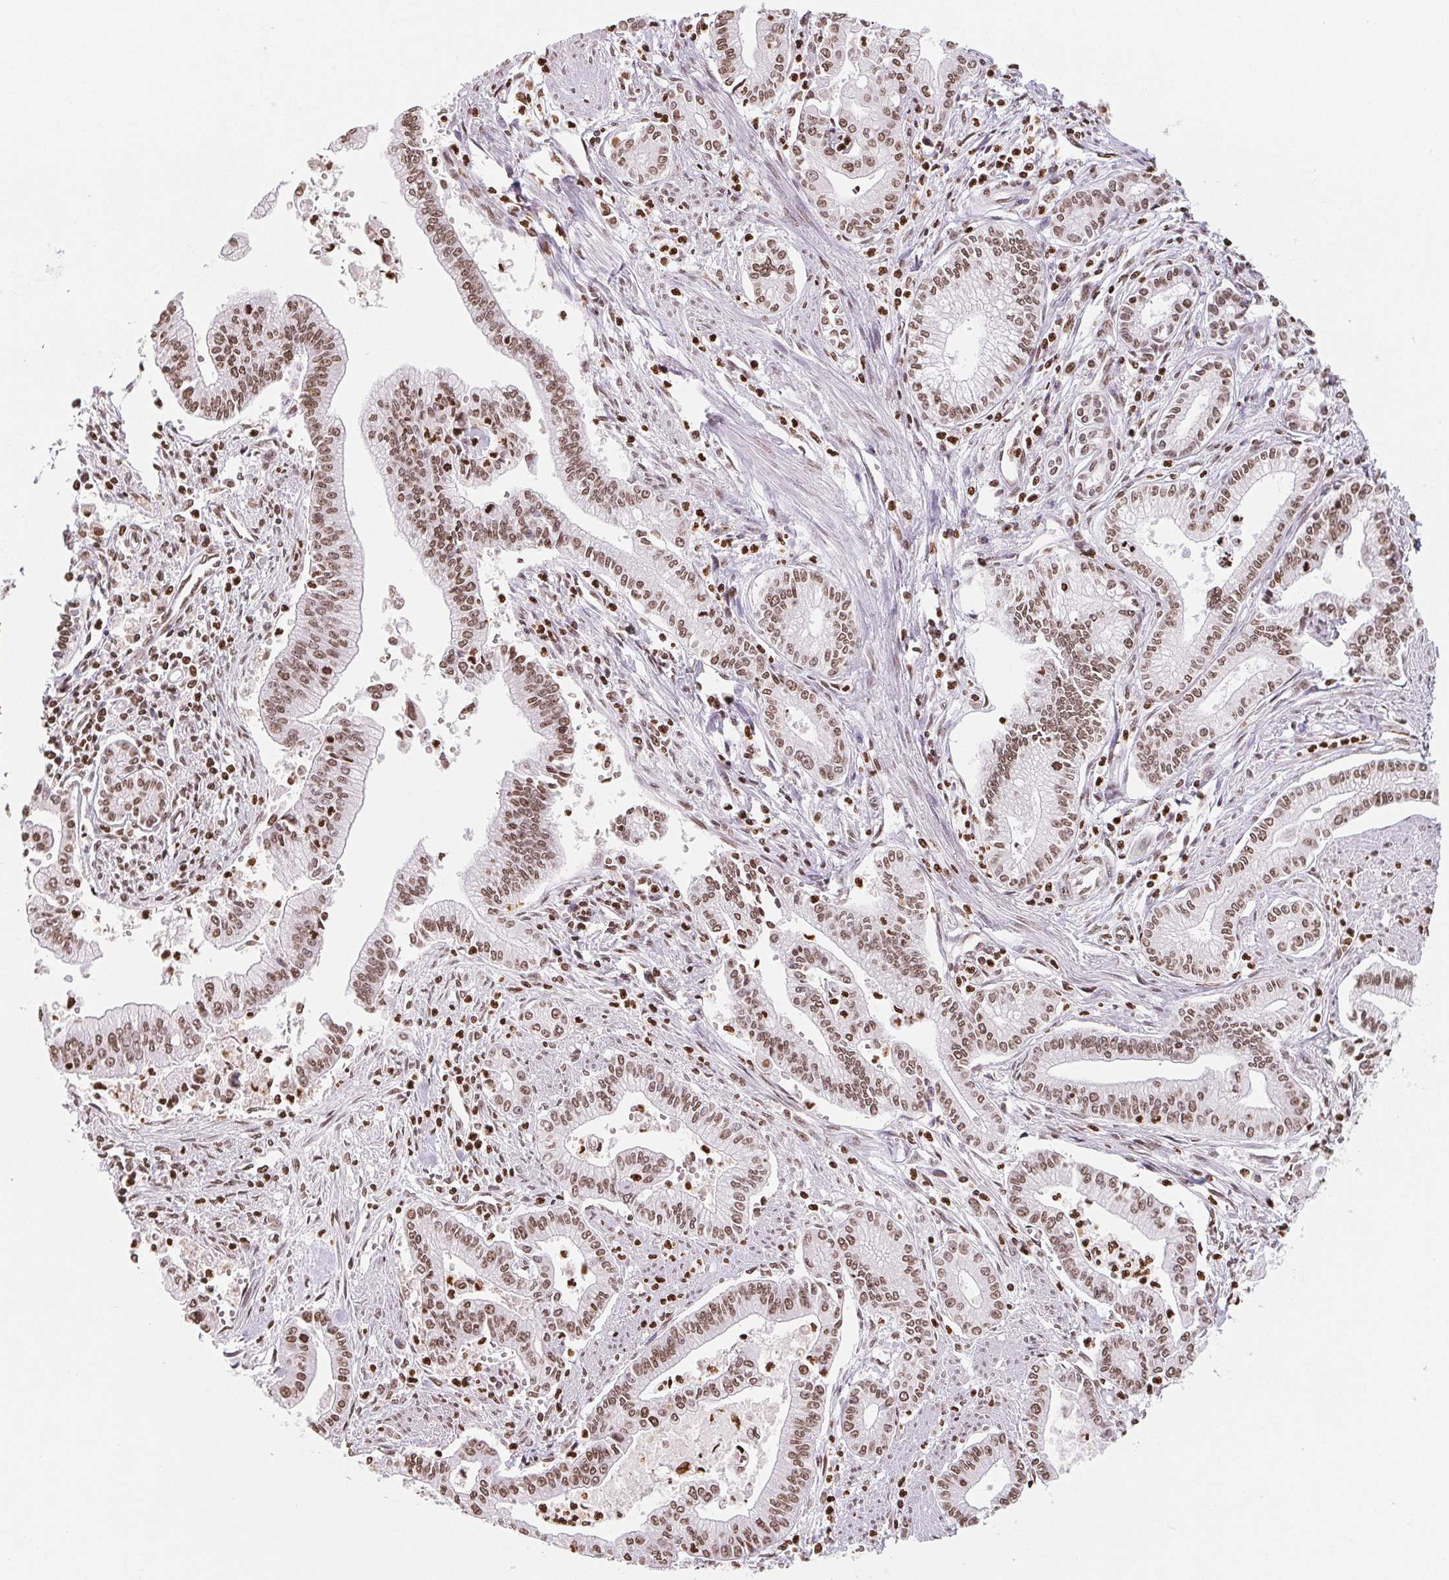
{"staining": {"intensity": "moderate", "quantity": ">75%", "location": "cytoplasmic/membranous,nuclear"}, "tissue": "pancreatic cancer", "cell_type": "Tumor cells", "image_type": "cancer", "snomed": [{"axis": "morphology", "description": "Adenocarcinoma, NOS"}, {"axis": "topography", "description": "Pancreas"}], "caption": "High-power microscopy captured an immunohistochemistry photomicrograph of pancreatic cancer (adenocarcinoma), revealing moderate cytoplasmic/membranous and nuclear staining in about >75% of tumor cells.", "gene": "SMIM12", "patient": {"sex": "female", "age": 65}}